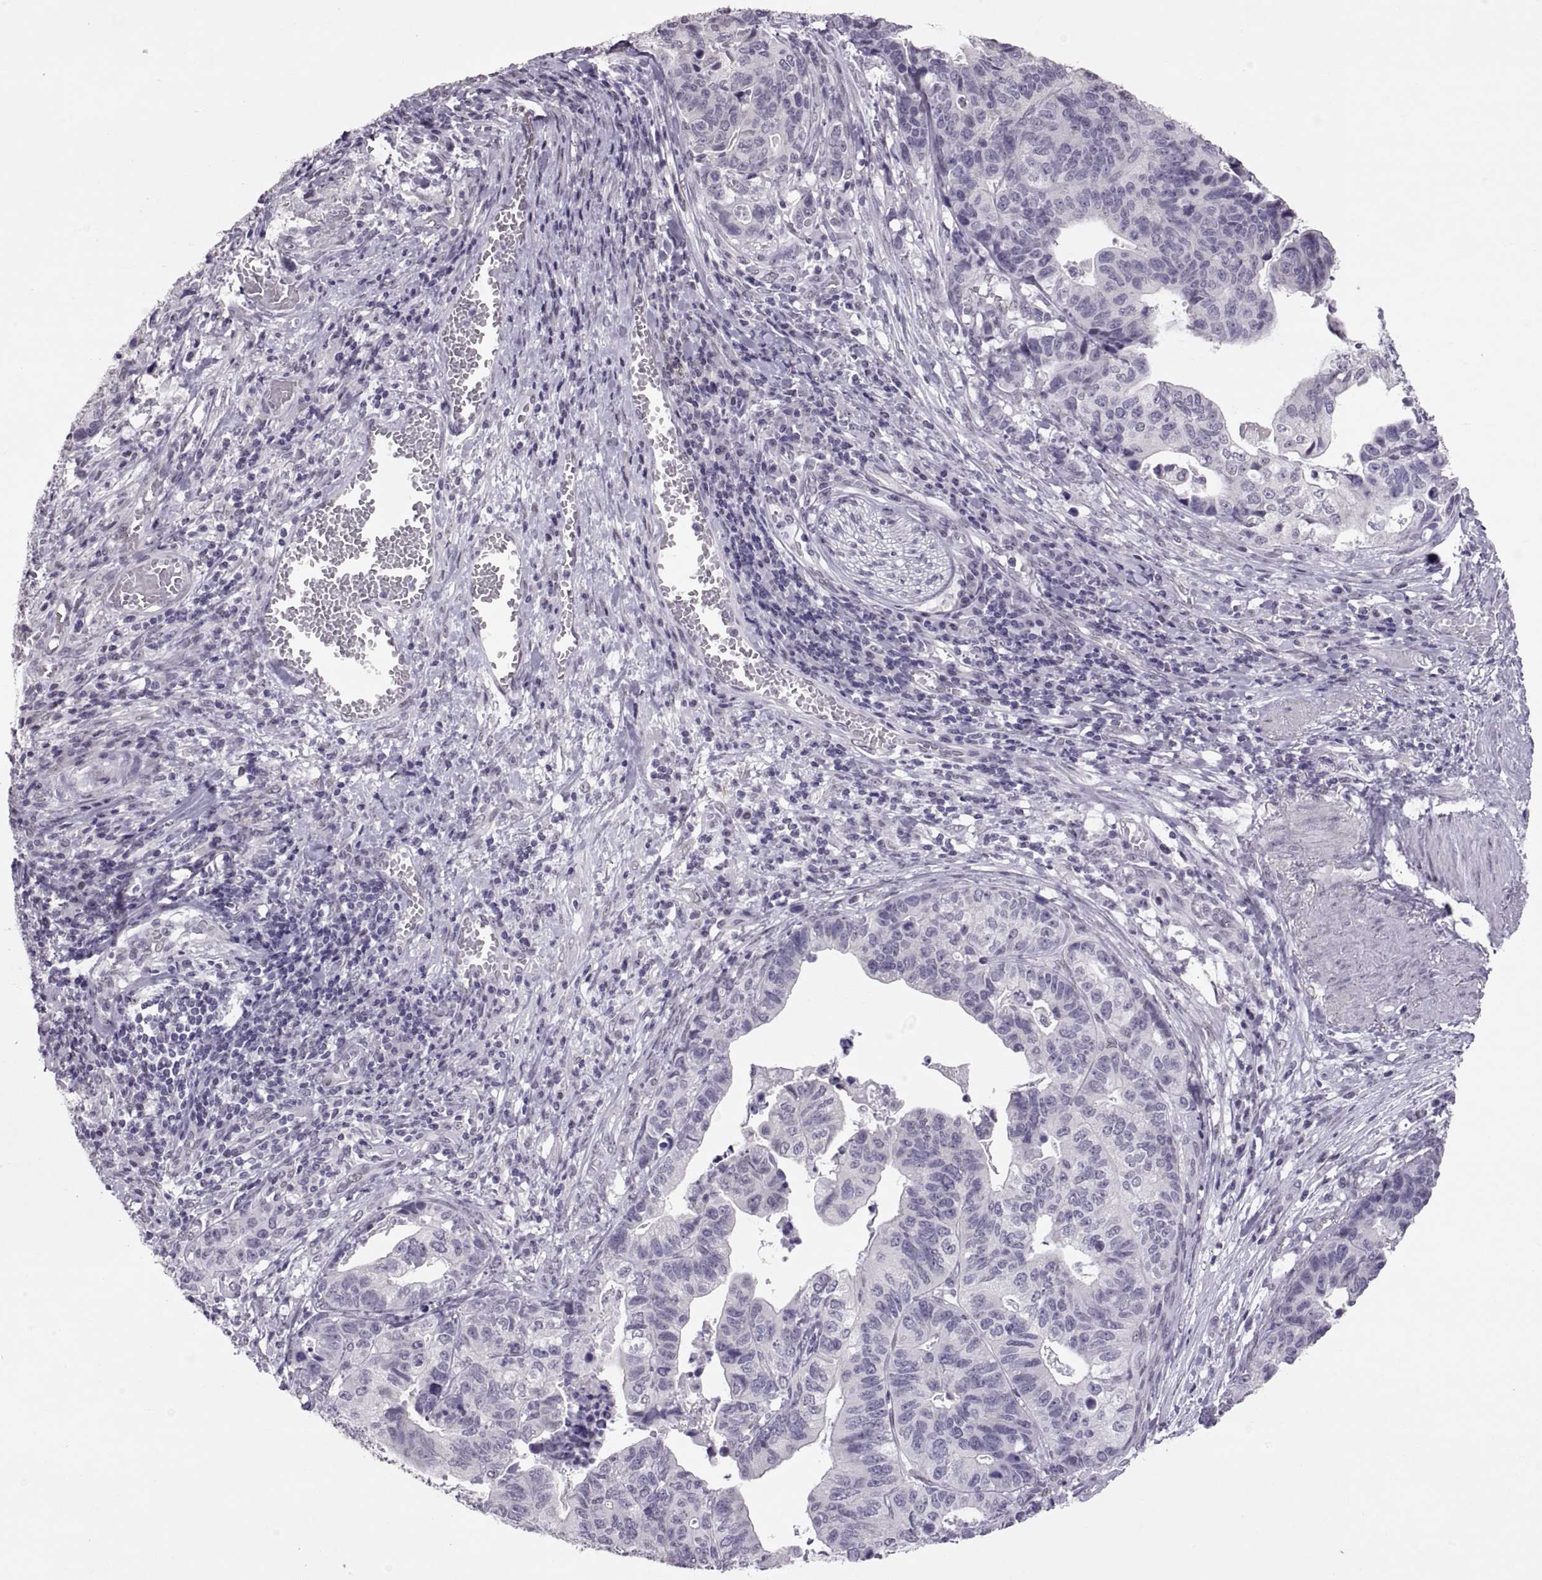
{"staining": {"intensity": "negative", "quantity": "none", "location": "none"}, "tissue": "stomach cancer", "cell_type": "Tumor cells", "image_type": "cancer", "snomed": [{"axis": "morphology", "description": "Adenocarcinoma, NOS"}, {"axis": "topography", "description": "Stomach, upper"}], "caption": "There is no significant expression in tumor cells of stomach cancer.", "gene": "KRT77", "patient": {"sex": "female", "age": 67}}